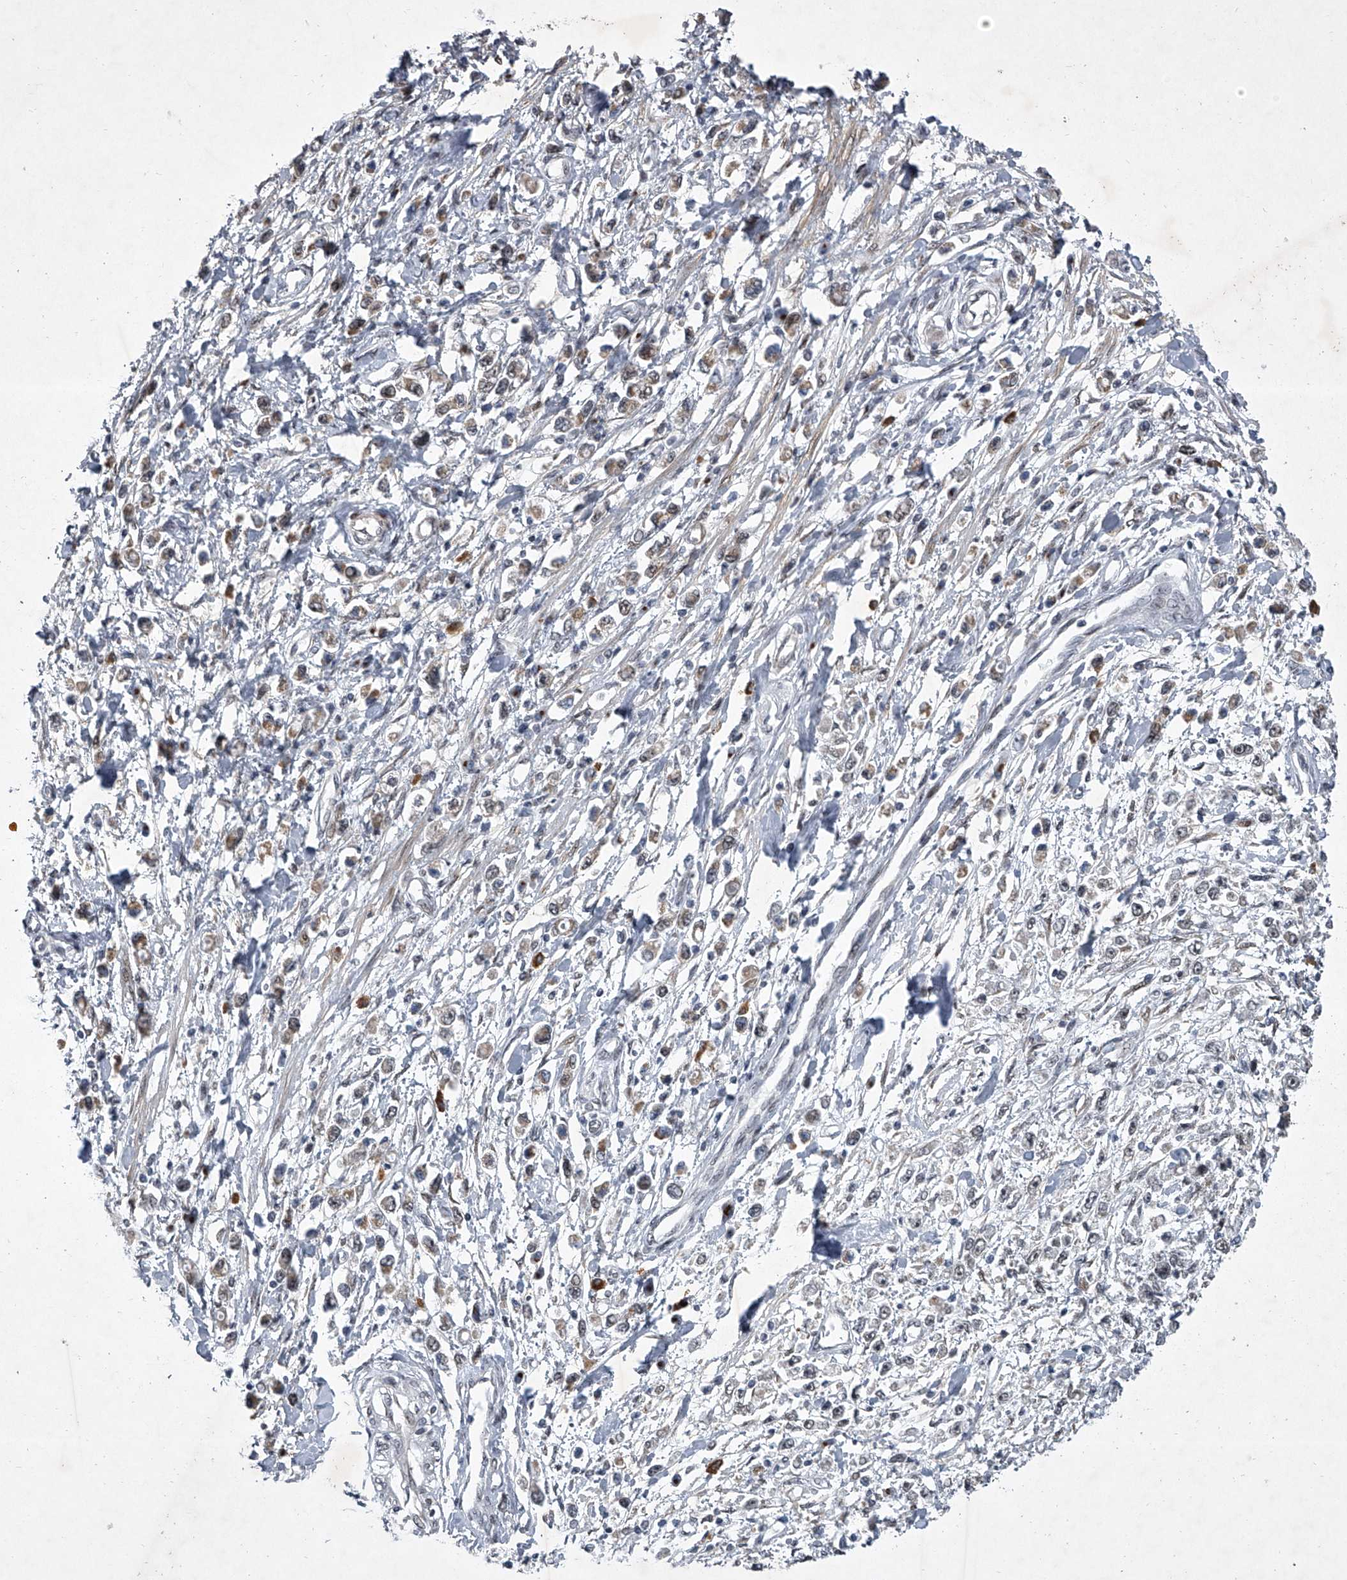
{"staining": {"intensity": "moderate", "quantity": "<25%", "location": "cytoplasmic/membranous"}, "tissue": "stomach cancer", "cell_type": "Tumor cells", "image_type": "cancer", "snomed": [{"axis": "morphology", "description": "Adenocarcinoma, NOS"}, {"axis": "topography", "description": "Stomach"}], "caption": "Stomach cancer stained with DAB IHC demonstrates low levels of moderate cytoplasmic/membranous positivity in about <25% of tumor cells.", "gene": "MLLT1", "patient": {"sex": "female", "age": 59}}